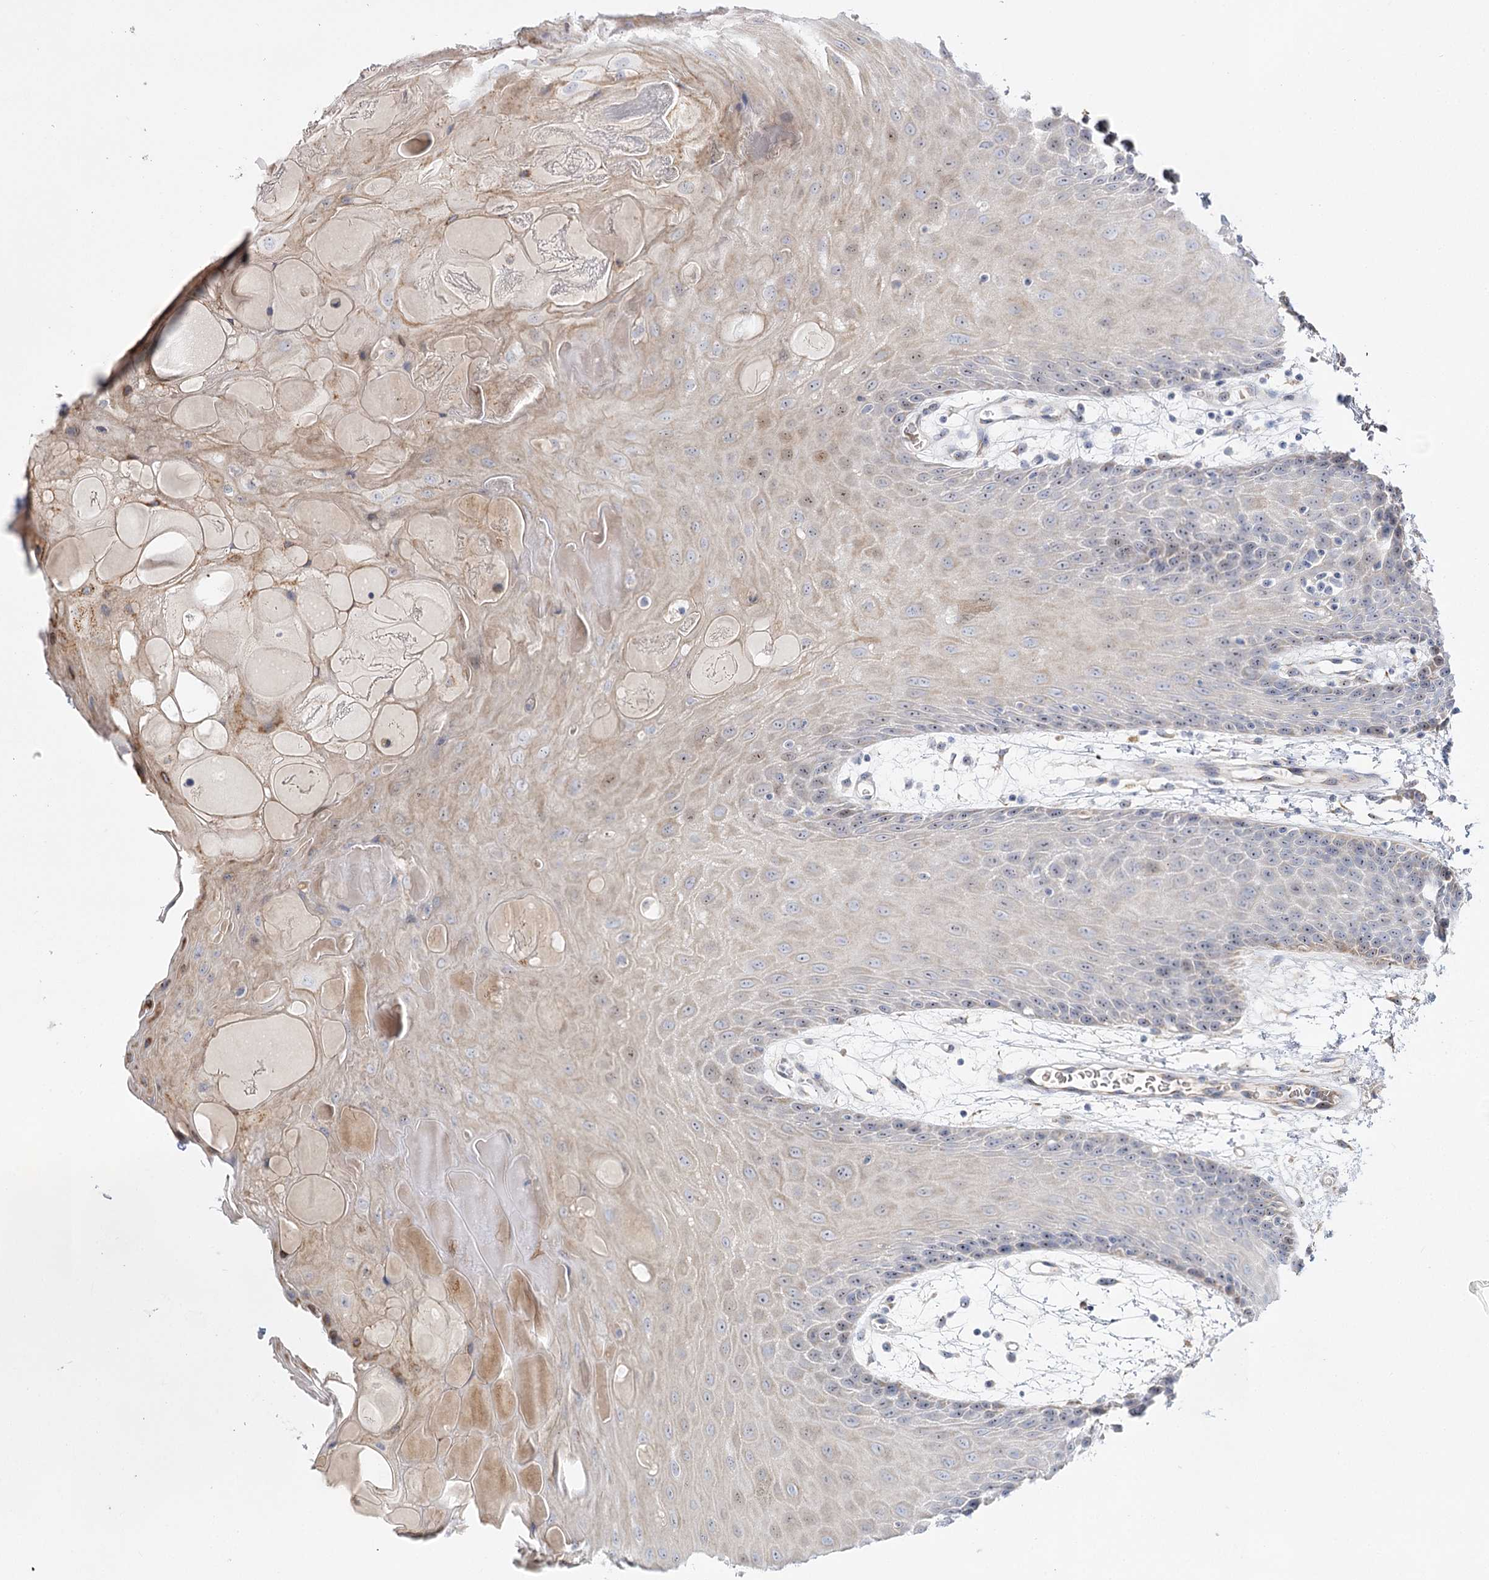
{"staining": {"intensity": "weak", "quantity": "25%-75%", "location": "cytoplasmic/membranous,nuclear"}, "tissue": "oral mucosa", "cell_type": "Squamous epithelial cells", "image_type": "normal", "snomed": [{"axis": "morphology", "description": "Normal tissue, NOS"}, {"axis": "topography", "description": "Skeletal muscle"}, {"axis": "topography", "description": "Oral tissue"}, {"axis": "topography", "description": "Salivary gland"}, {"axis": "topography", "description": "Peripheral nerve tissue"}], "caption": "A brown stain shows weak cytoplasmic/membranous,nuclear expression of a protein in squamous epithelial cells of benign human oral mucosa. Immunohistochemistry stains the protein of interest in brown and the nuclei are stained blue.", "gene": "SUOX", "patient": {"sex": "male", "age": 54}}